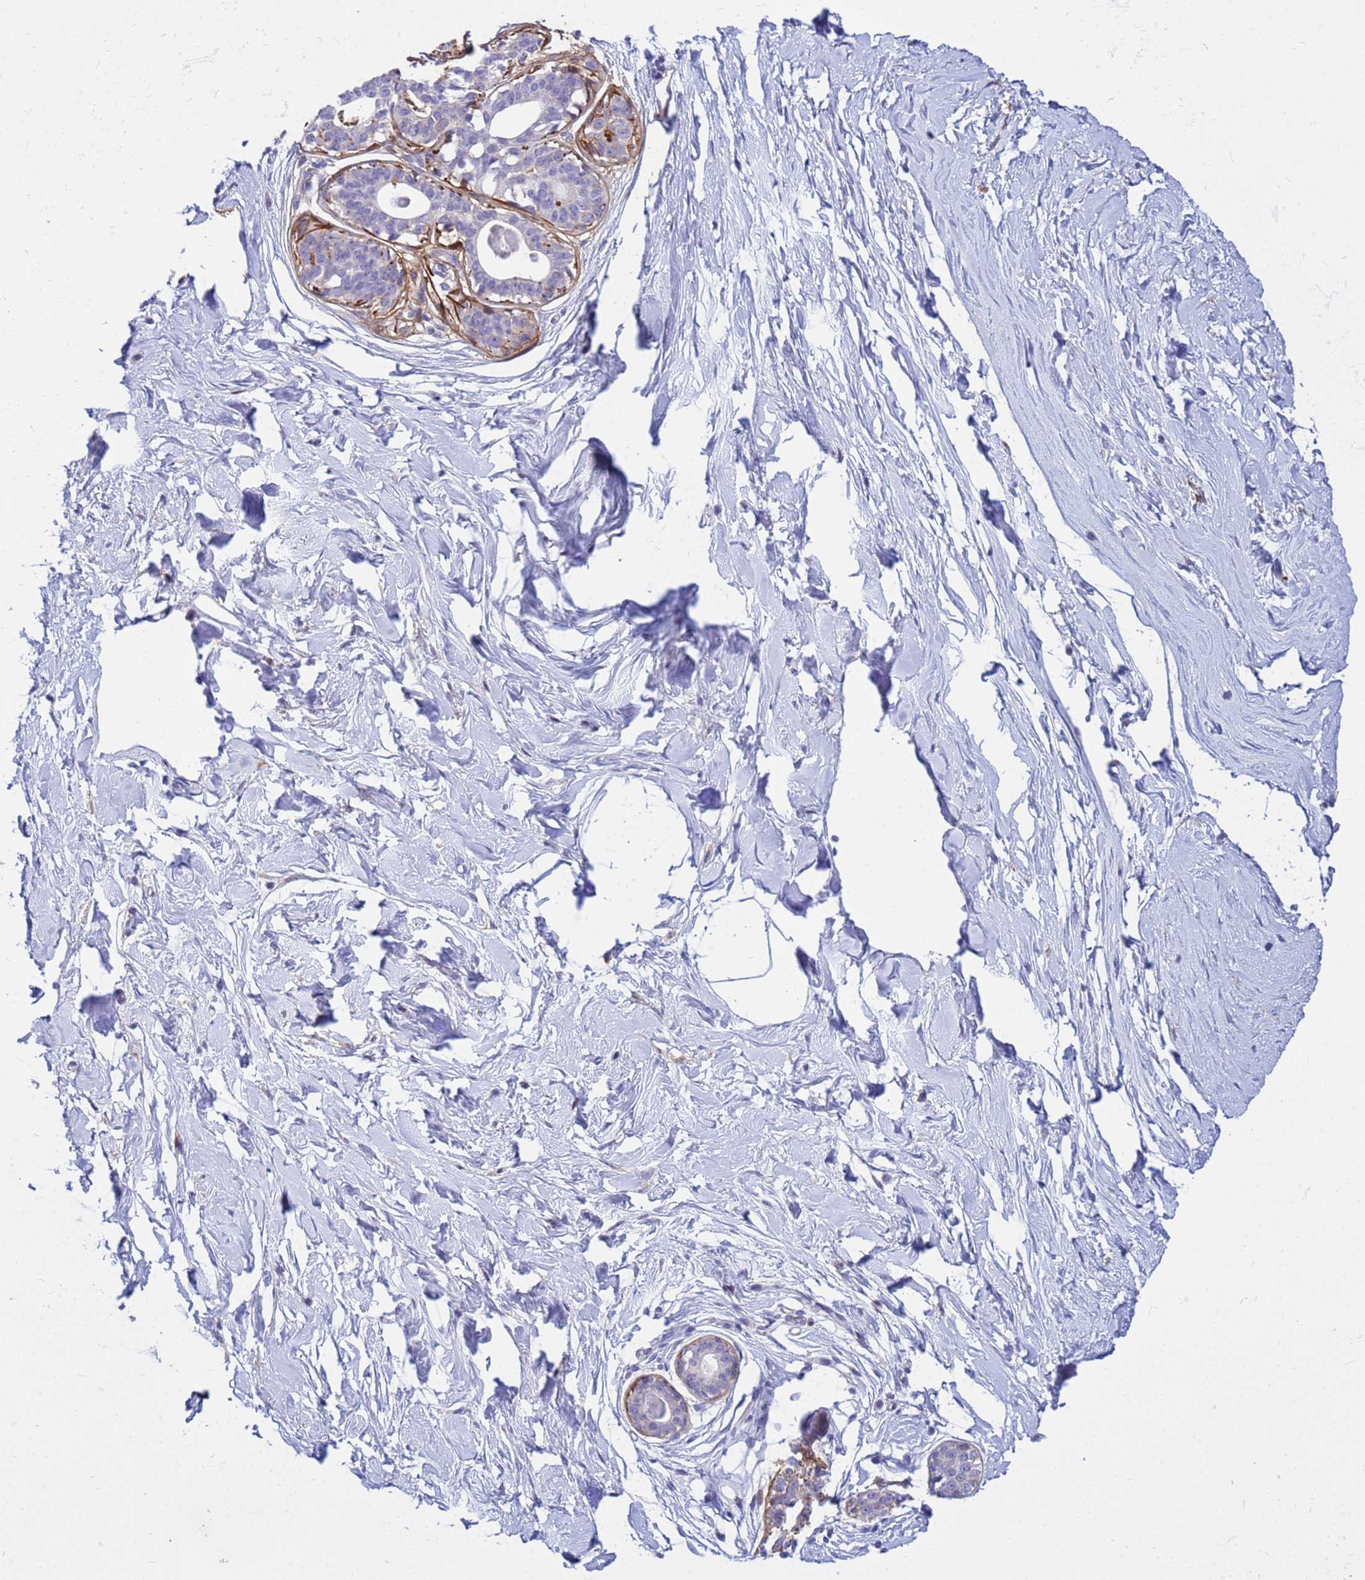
{"staining": {"intensity": "negative", "quantity": "none", "location": "none"}, "tissue": "breast", "cell_type": "Adipocytes", "image_type": "normal", "snomed": [{"axis": "morphology", "description": "Normal tissue, NOS"}, {"axis": "topography", "description": "Breast"}], "caption": "A photomicrograph of human breast is negative for staining in adipocytes. (Brightfield microscopy of DAB IHC at high magnification).", "gene": "P2RX7", "patient": {"sex": "female", "age": 45}}